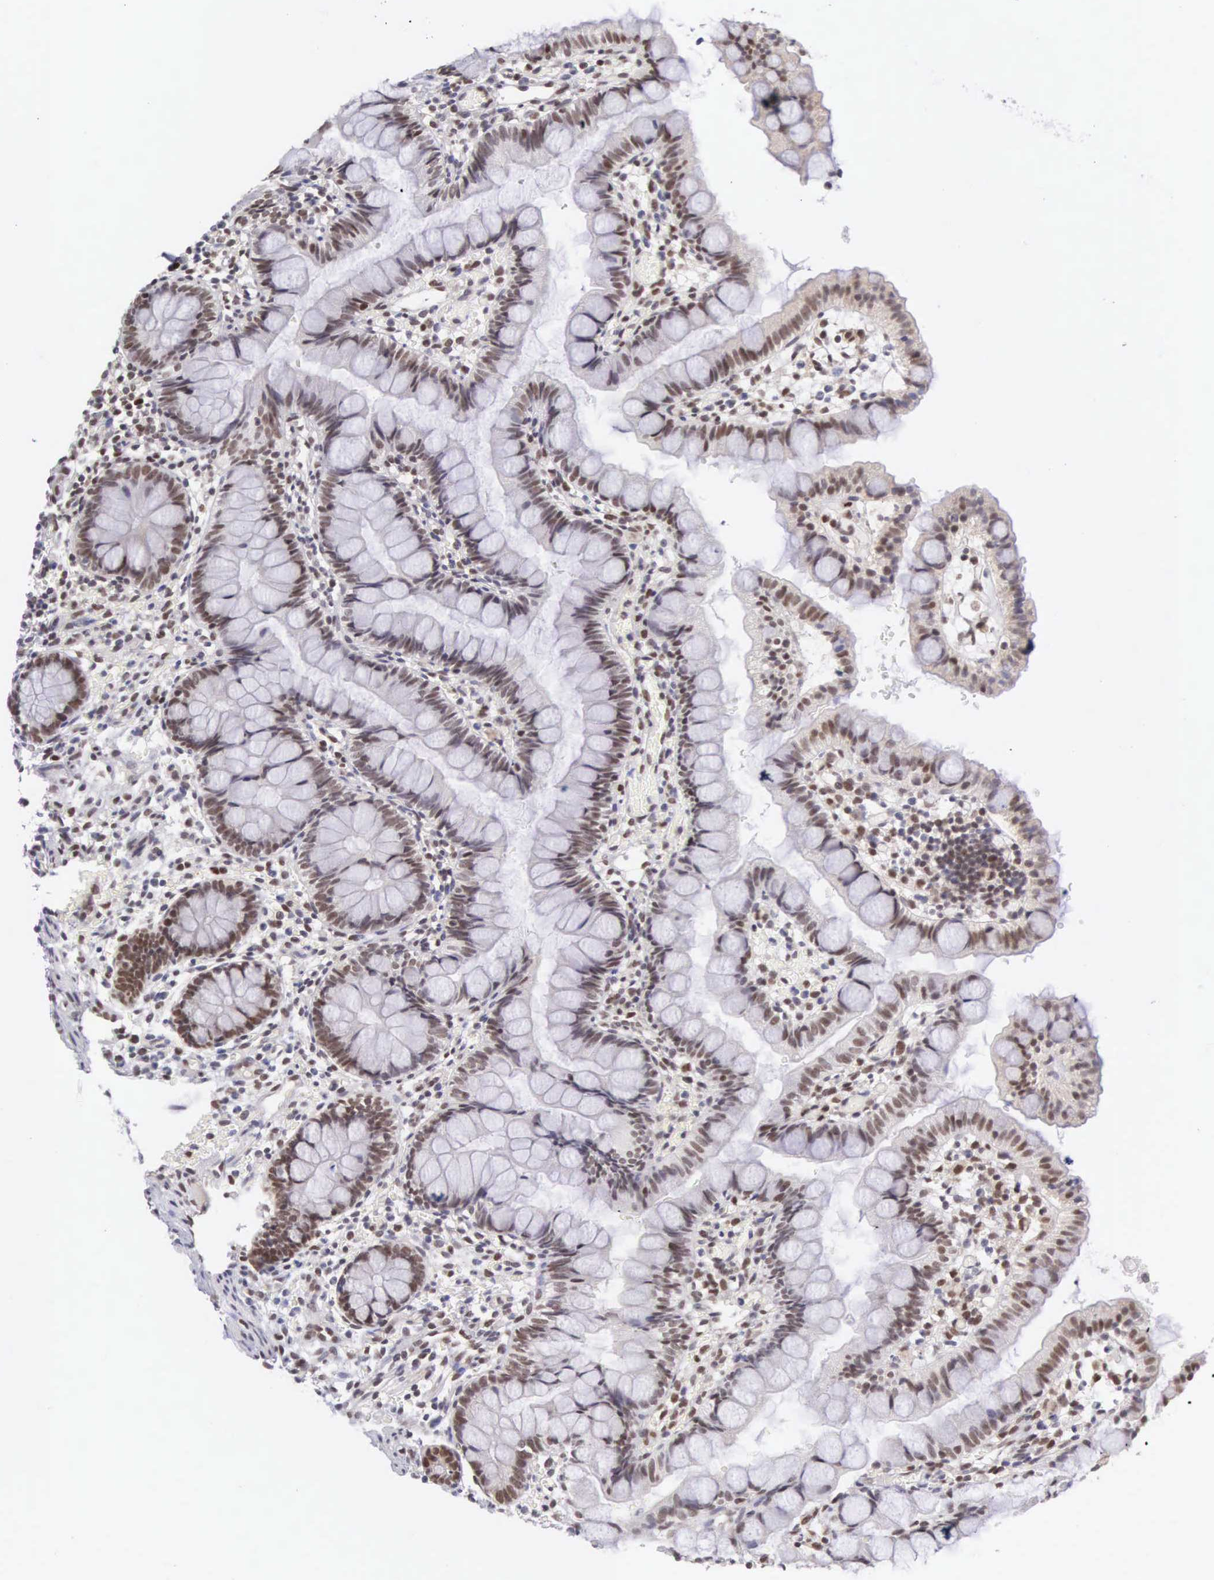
{"staining": {"intensity": "strong", "quantity": ">75%", "location": "nuclear"}, "tissue": "small intestine", "cell_type": "Glandular cells", "image_type": "normal", "snomed": [{"axis": "morphology", "description": "Normal tissue, NOS"}, {"axis": "topography", "description": "Small intestine"}], "caption": "A brown stain highlights strong nuclear positivity of a protein in glandular cells of normal small intestine.", "gene": "CCDC117", "patient": {"sex": "male", "age": 1}}